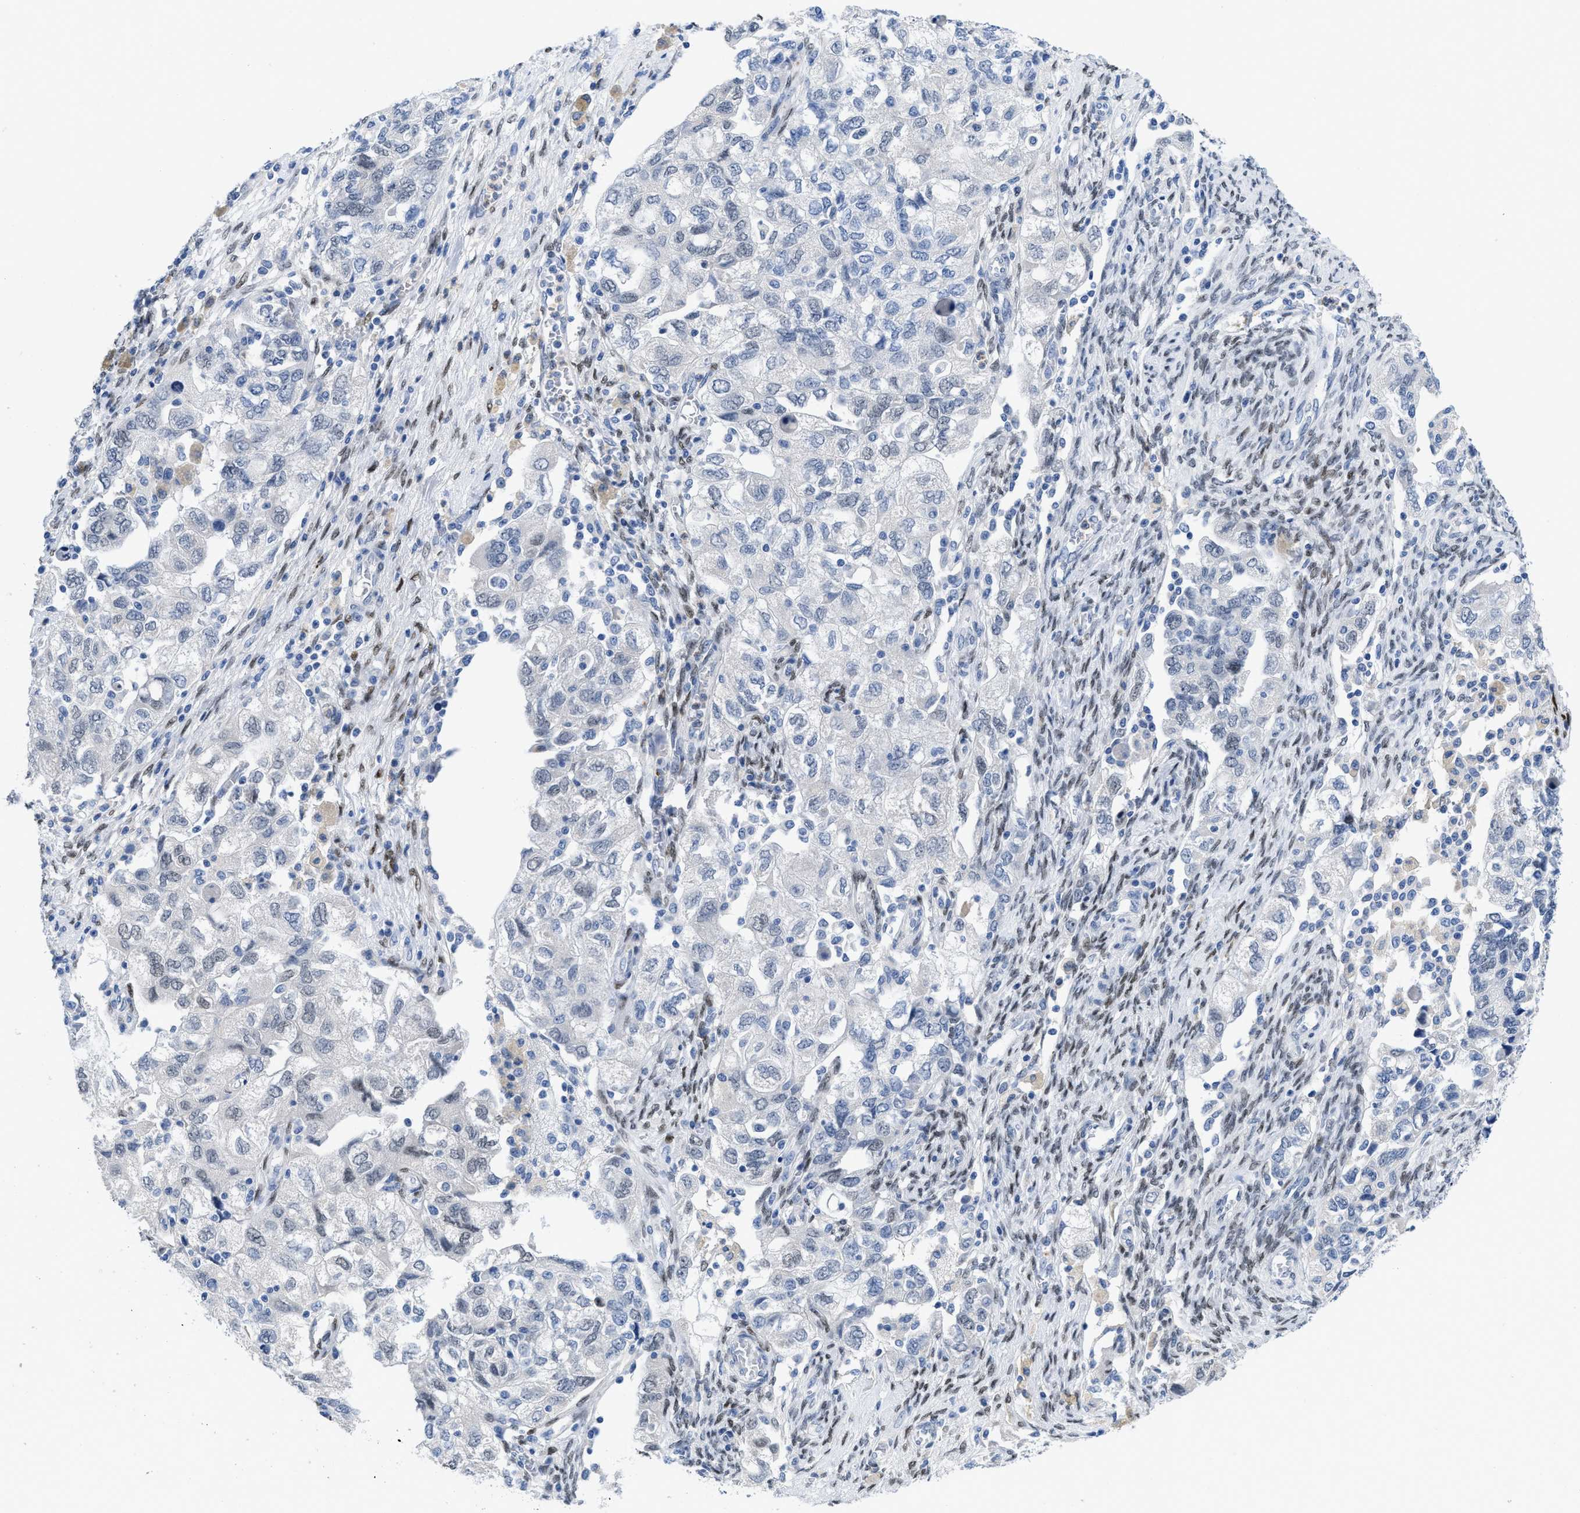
{"staining": {"intensity": "negative", "quantity": "none", "location": "none"}, "tissue": "ovarian cancer", "cell_type": "Tumor cells", "image_type": "cancer", "snomed": [{"axis": "morphology", "description": "Carcinoma, NOS"}, {"axis": "morphology", "description": "Cystadenocarcinoma, serous, NOS"}, {"axis": "topography", "description": "Ovary"}], "caption": "Immunohistochemical staining of human carcinoma (ovarian) shows no significant staining in tumor cells.", "gene": "NFIX", "patient": {"sex": "female", "age": 69}}